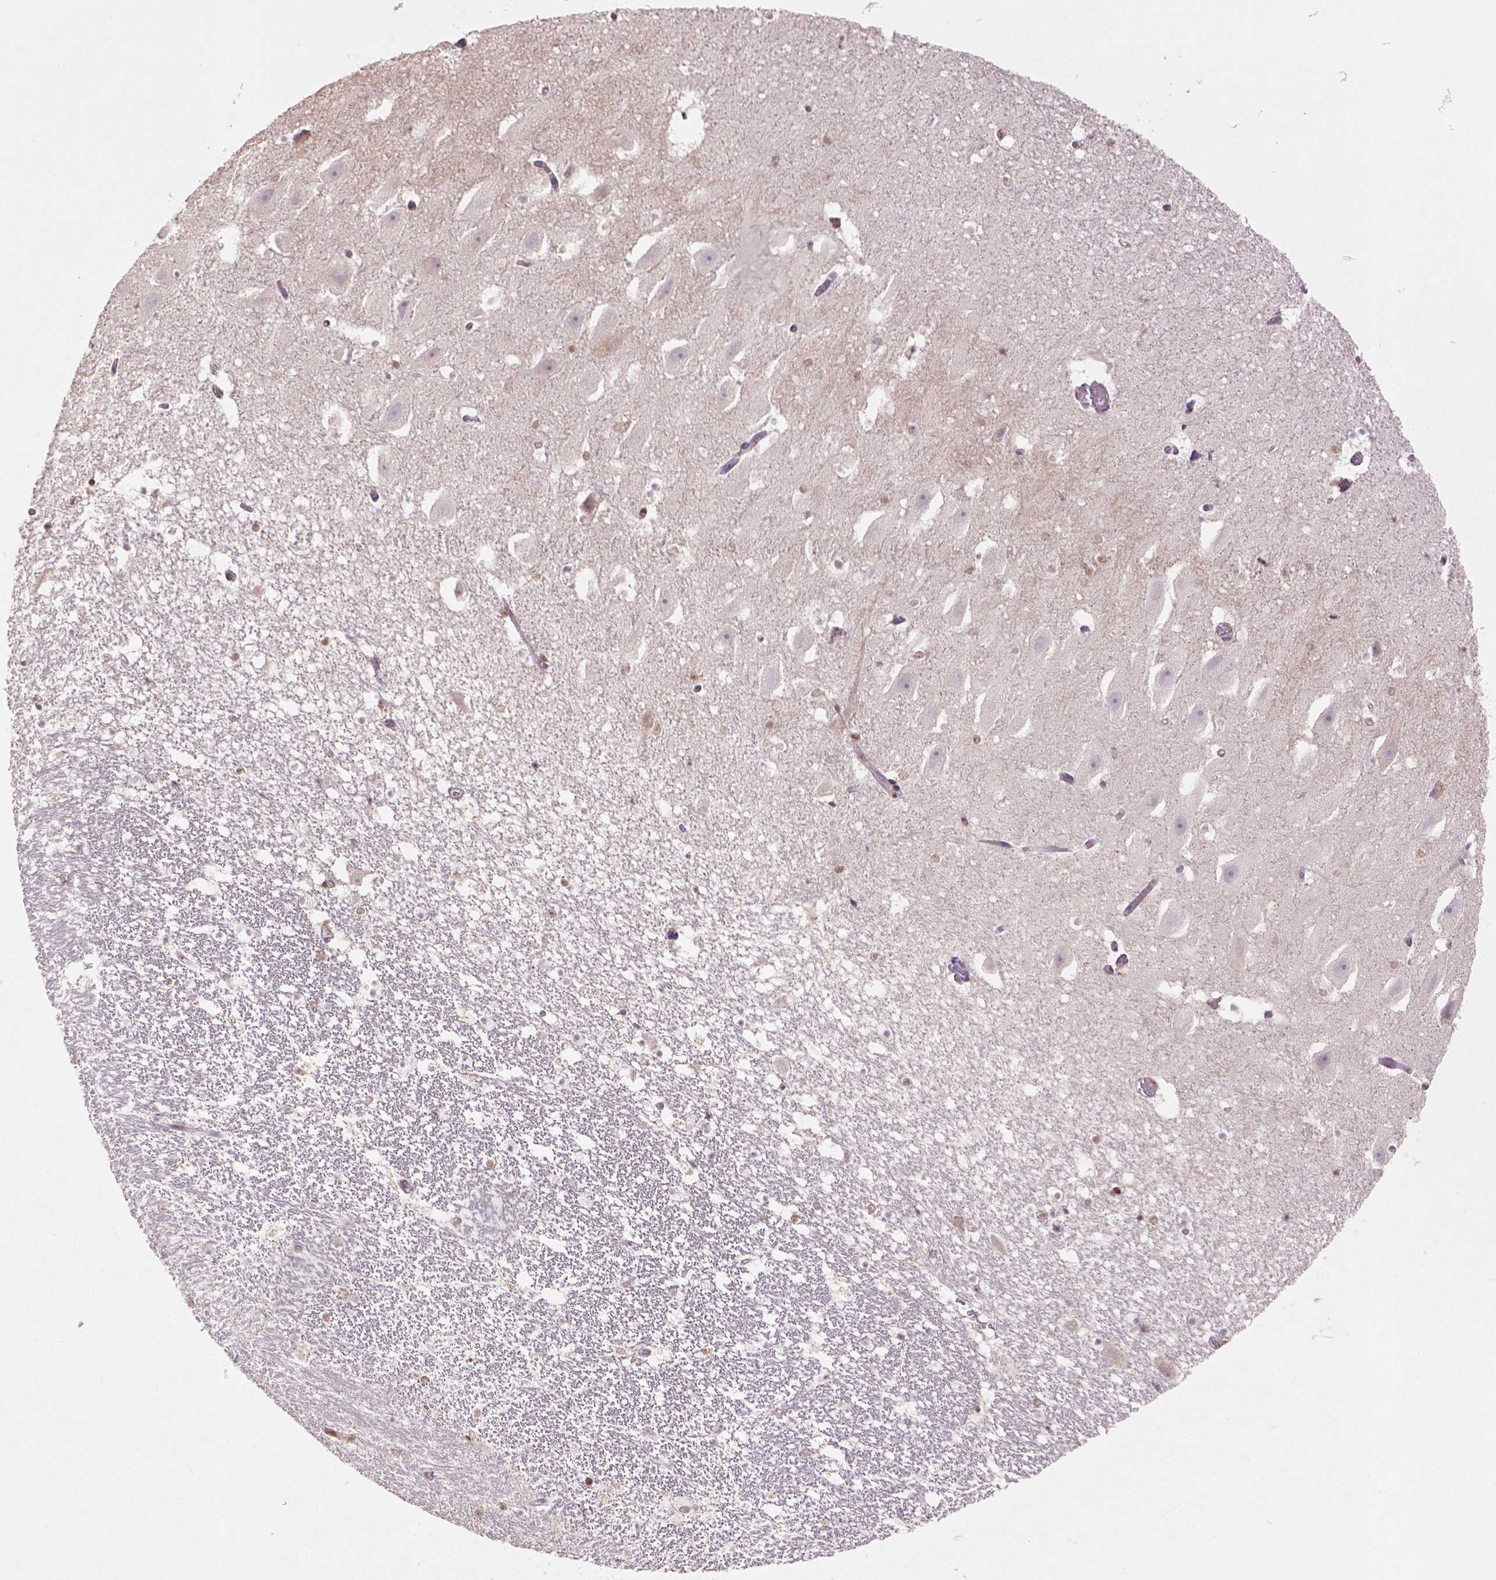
{"staining": {"intensity": "negative", "quantity": "none", "location": "none"}, "tissue": "hippocampus", "cell_type": "Glial cells", "image_type": "normal", "snomed": [{"axis": "morphology", "description": "Normal tissue, NOS"}, {"axis": "topography", "description": "Hippocampus"}], "caption": "An IHC photomicrograph of unremarkable hippocampus is shown. There is no staining in glial cells of hippocampus. (Stains: DAB immunohistochemistry (IHC) with hematoxylin counter stain, Microscopy: brightfield microscopy at high magnification).", "gene": "NUDT3", "patient": {"sex": "male", "age": 26}}